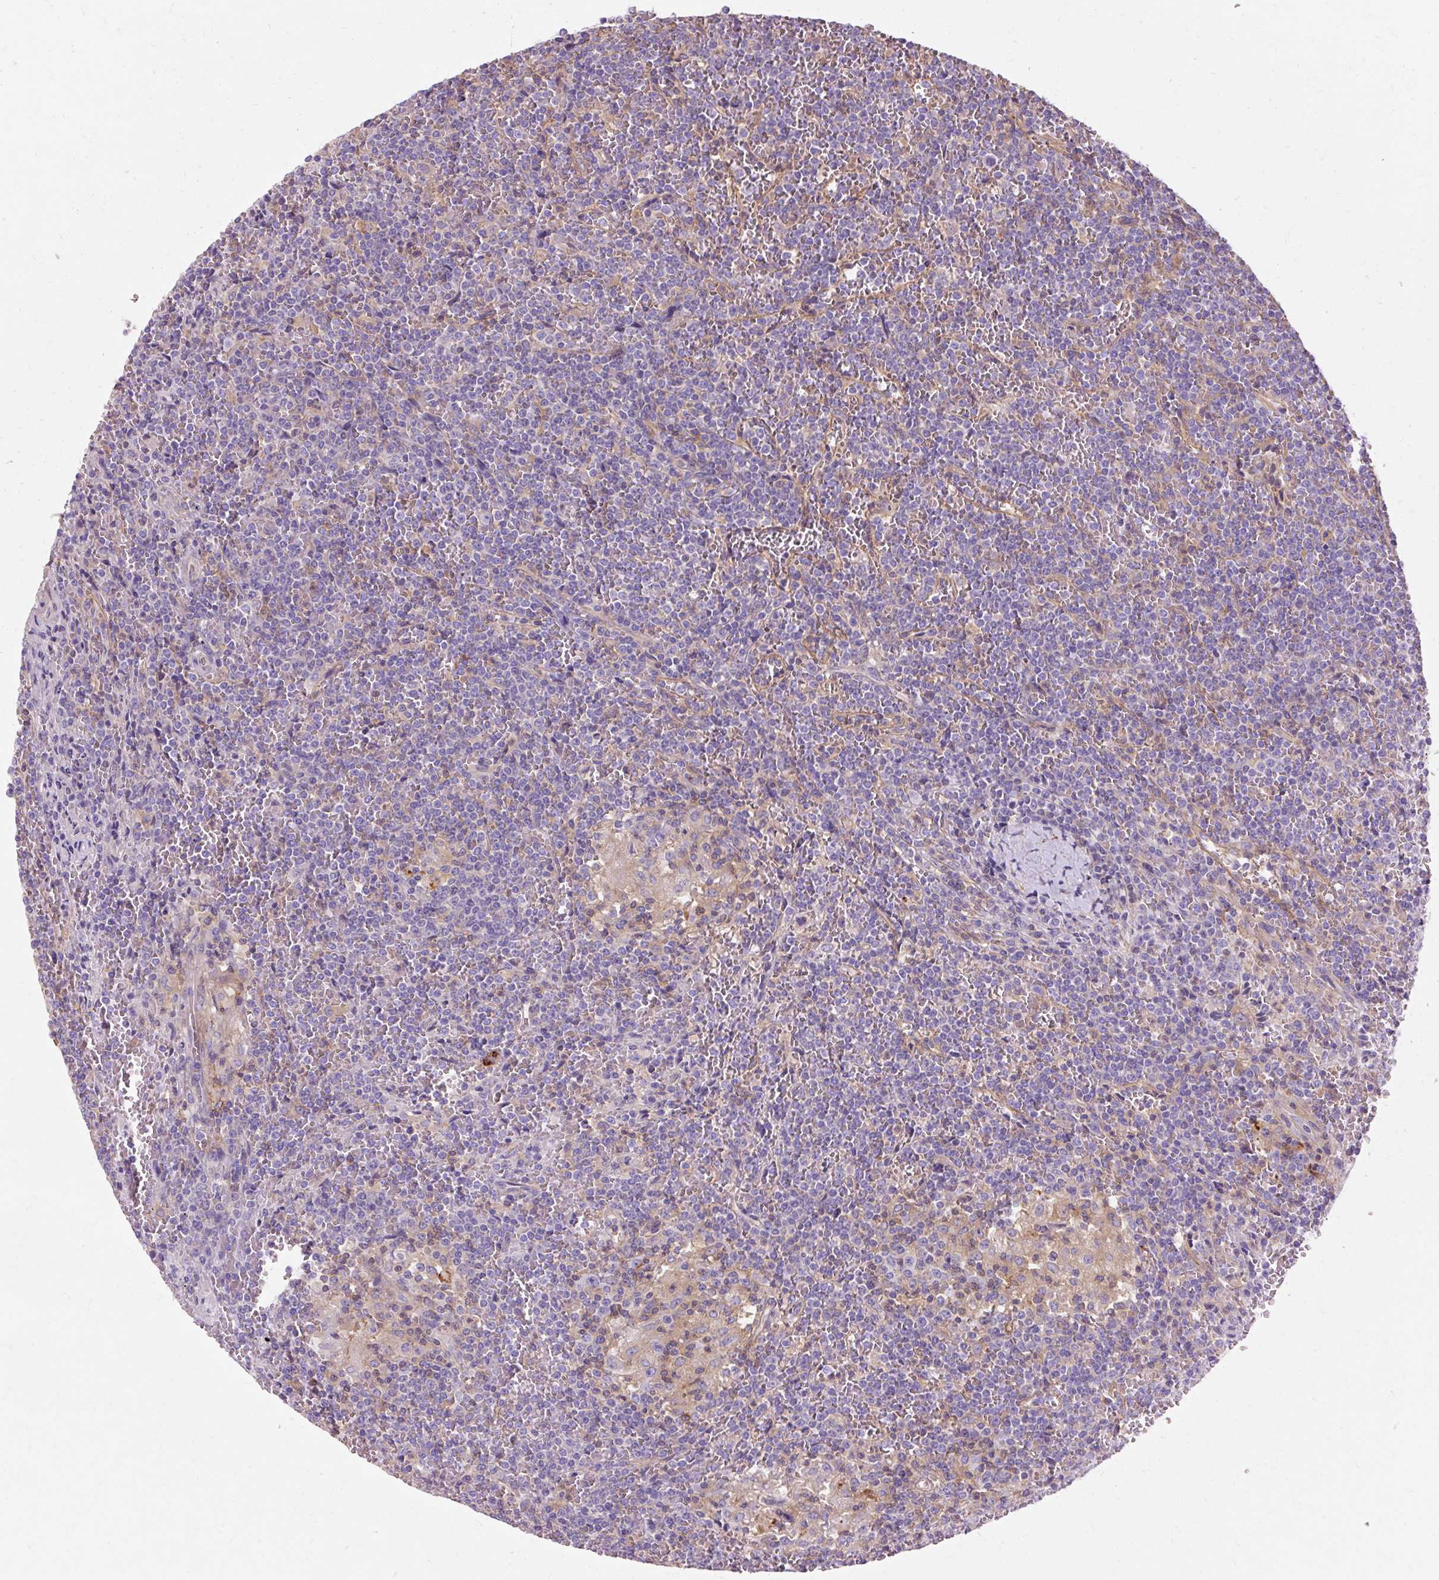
{"staining": {"intensity": "negative", "quantity": "none", "location": "none"}, "tissue": "lymphoma", "cell_type": "Tumor cells", "image_type": "cancer", "snomed": [{"axis": "morphology", "description": "Malignant lymphoma, non-Hodgkin's type, Low grade"}, {"axis": "topography", "description": "Spleen"}], "caption": "IHC histopathology image of neoplastic tissue: lymphoma stained with DAB displays no significant protein expression in tumor cells. Nuclei are stained in blue.", "gene": "TBC1D2B", "patient": {"sex": "female", "age": 19}}